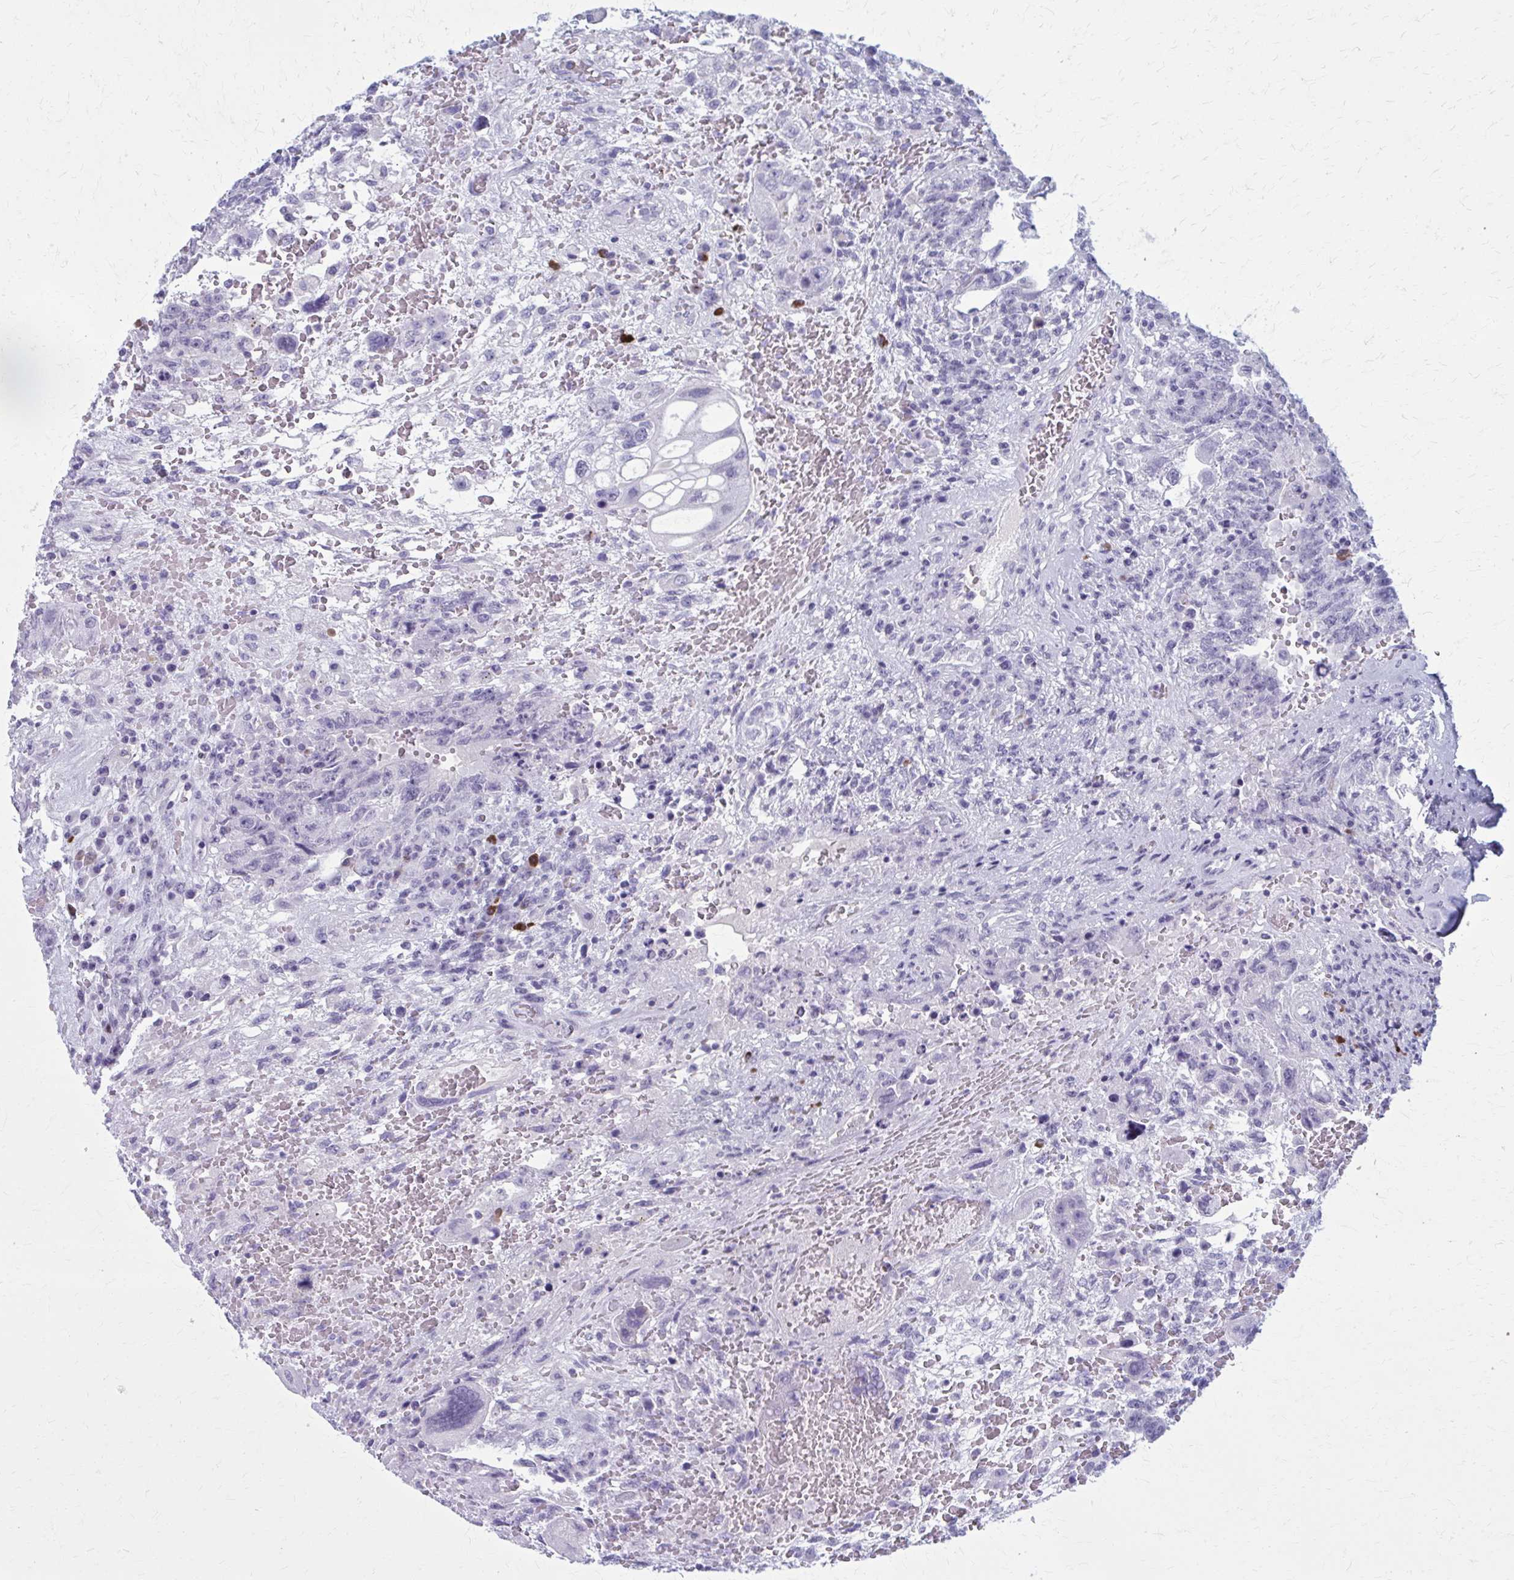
{"staining": {"intensity": "negative", "quantity": "none", "location": "none"}, "tissue": "testis cancer", "cell_type": "Tumor cells", "image_type": "cancer", "snomed": [{"axis": "morphology", "description": "Carcinoma, Embryonal, NOS"}, {"axis": "topography", "description": "Testis"}], "caption": "A high-resolution photomicrograph shows IHC staining of testis embryonal carcinoma, which displays no significant positivity in tumor cells.", "gene": "ZDHHC7", "patient": {"sex": "male", "age": 26}}